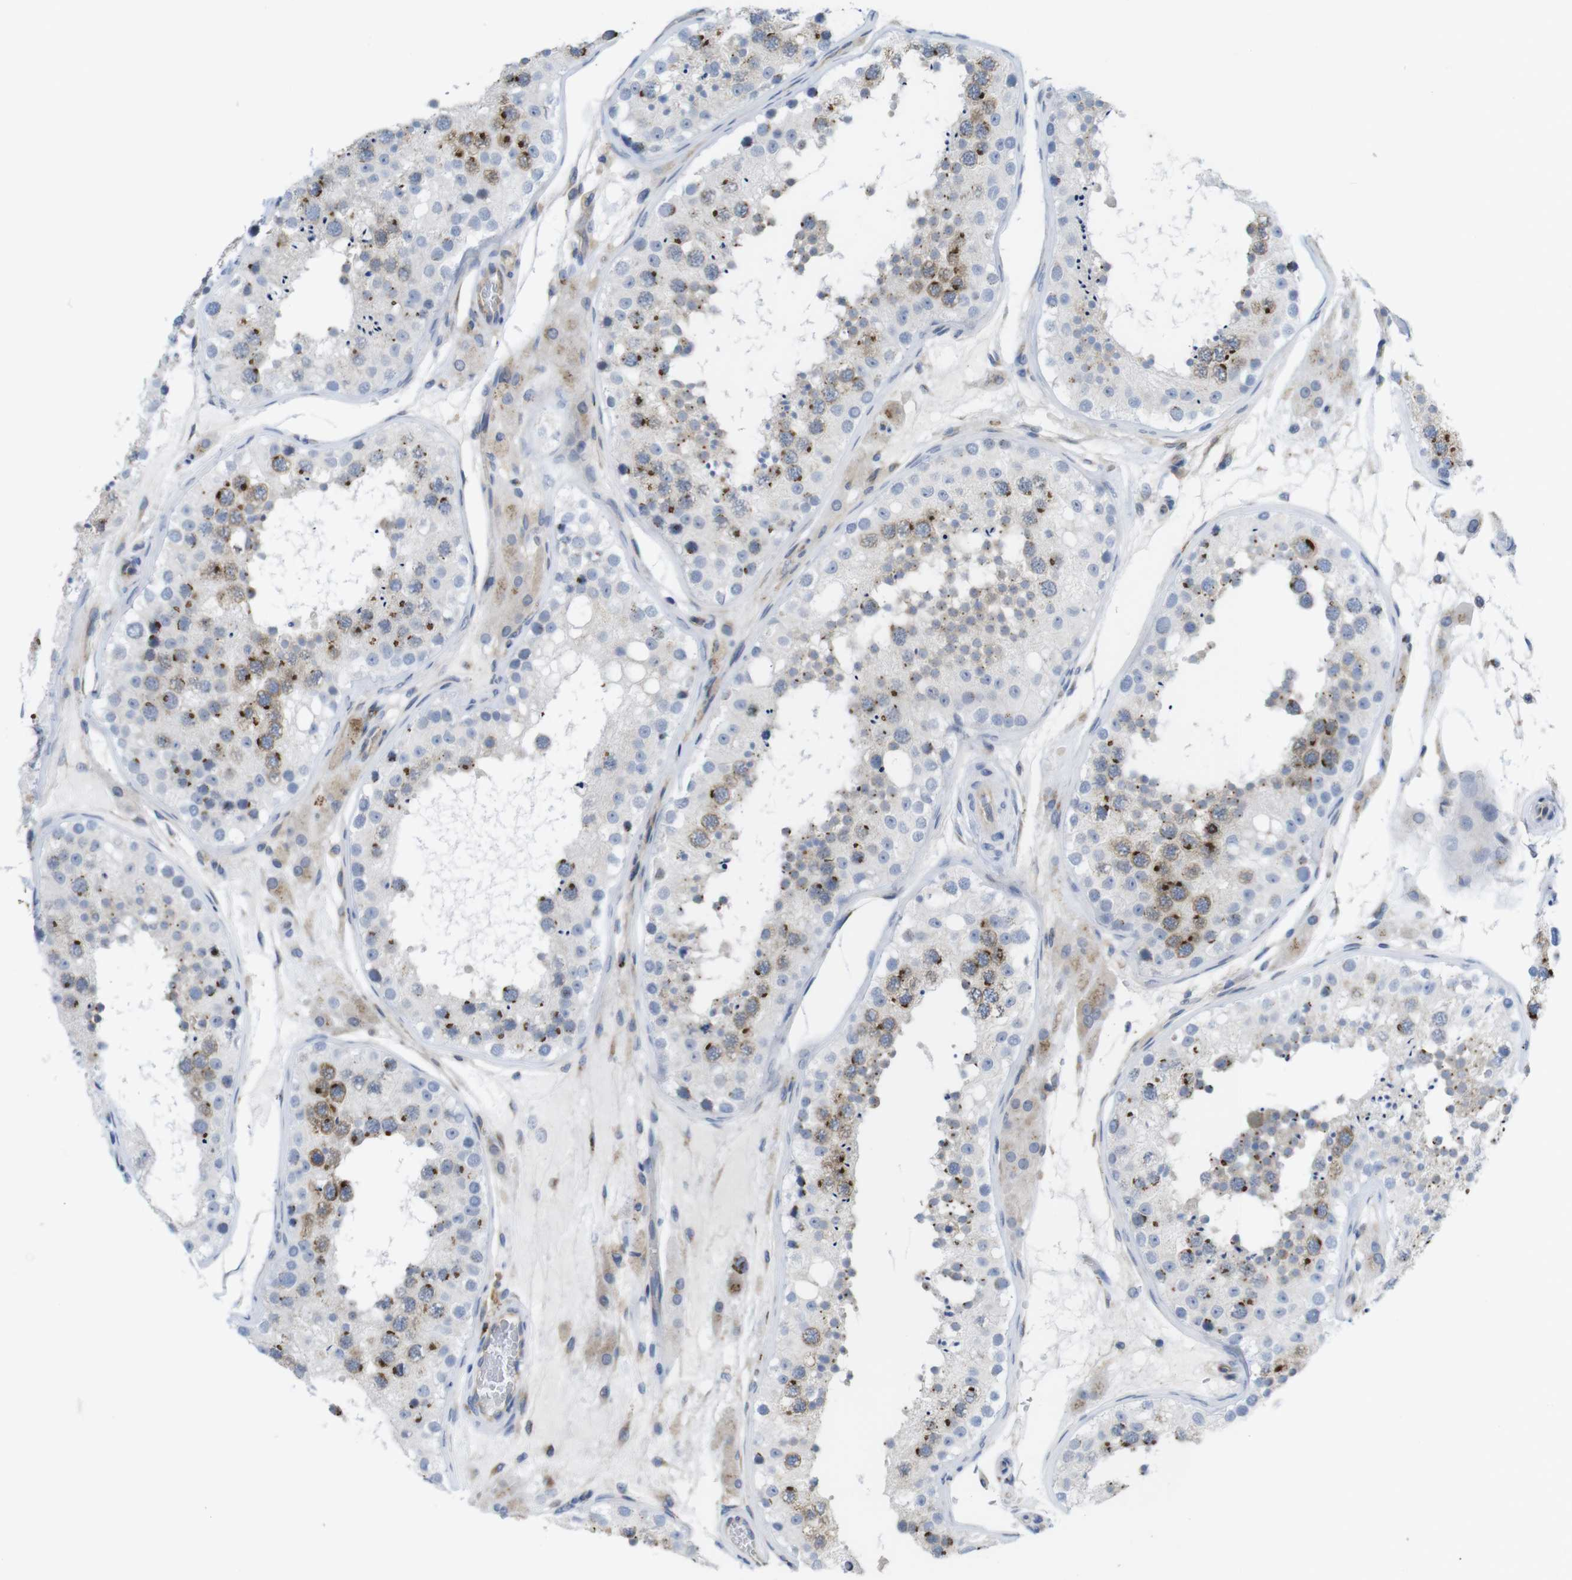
{"staining": {"intensity": "moderate", "quantity": "<25%", "location": "cytoplasmic/membranous"}, "tissue": "testis", "cell_type": "Cells in seminiferous ducts", "image_type": "normal", "snomed": [{"axis": "morphology", "description": "Normal tissue, NOS"}, {"axis": "topography", "description": "Testis"}], "caption": "Moderate cytoplasmic/membranous positivity is present in approximately <25% of cells in seminiferous ducts in unremarkable testis. Using DAB (brown) and hematoxylin (blue) stains, captured at high magnification using brightfield microscopy.", "gene": "CCR6", "patient": {"sex": "male", "age": 26}}